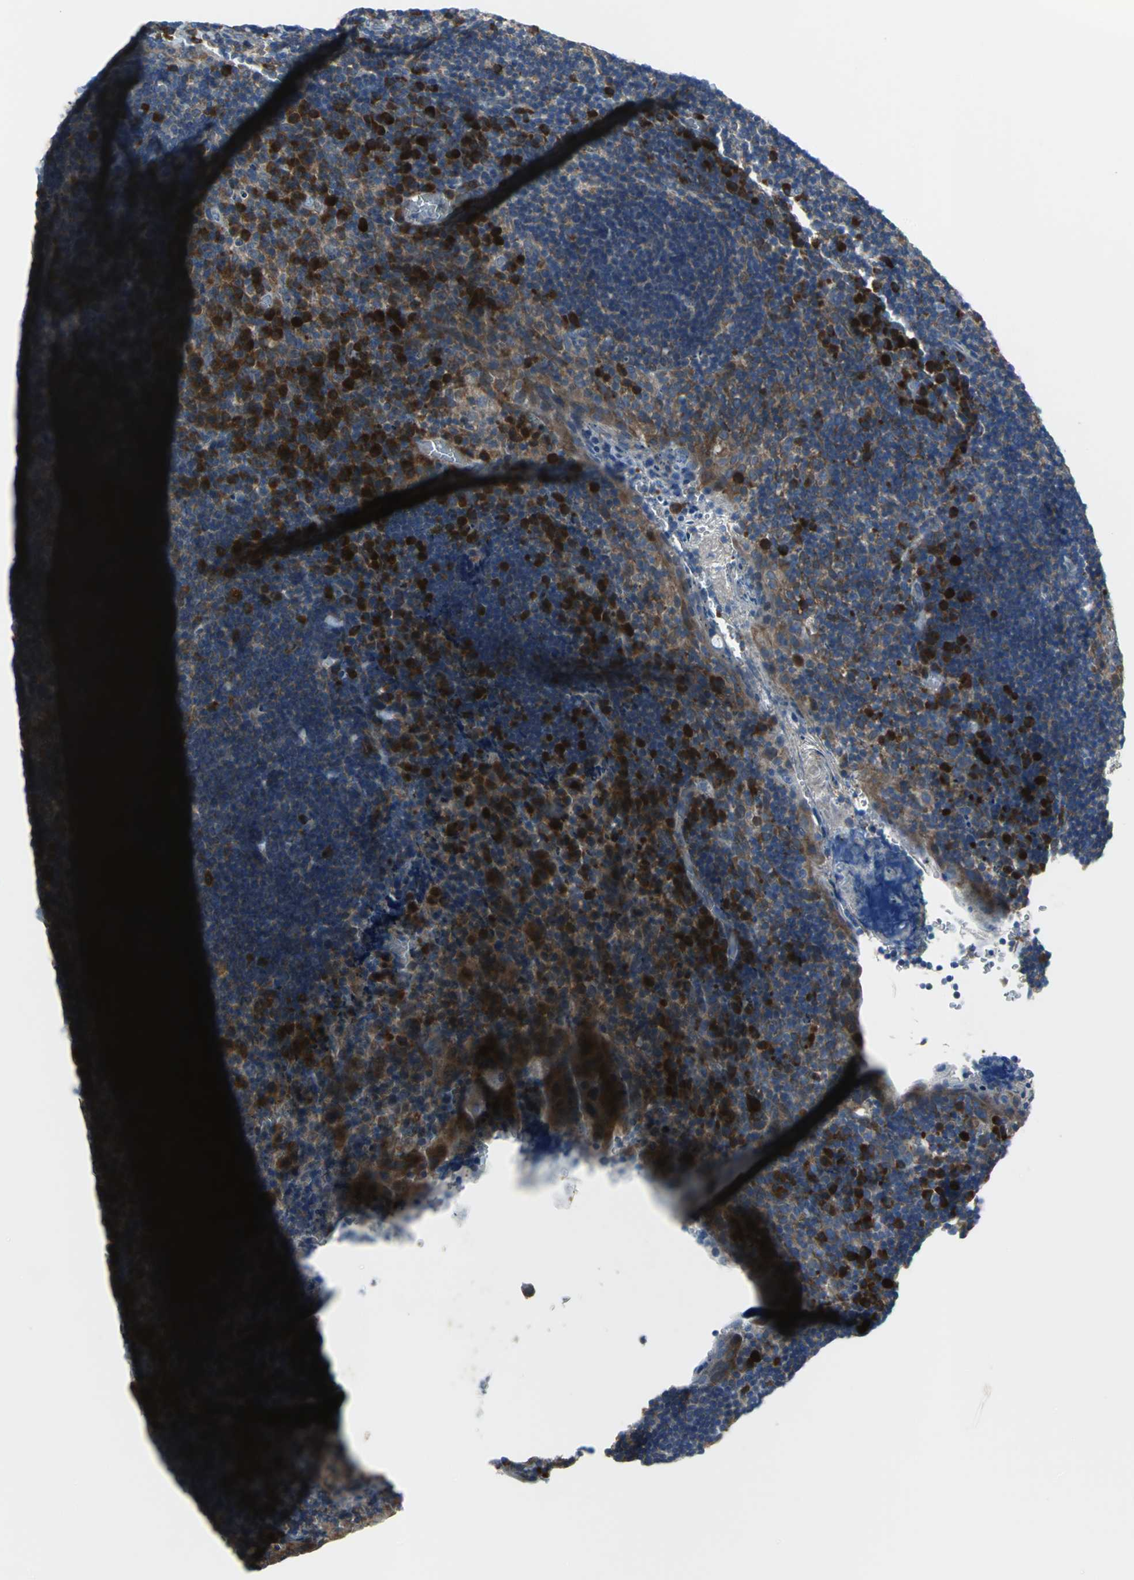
{"staining": {"intensity": "moderate", "quantity": "25%-75%", "location": "cytoplasmic/membranous"}, "tissue": "tonsil", "cell_type": "Non-germinal center cells", "image_type": "normal", "snomed": [{"axis": "morphology", "description": "Normal tissue, NOS"}, {"axis": "topography", "description": "Tonsil"}], "caption": "High-magnification brightfield microscopy of normal tonsil stained with DAB (brown) and counterstained with hematoxylin (blue). non-germinal center cells exhibit moderate cytoplasmic/membranous staining is seen in approximately25%-75% of cells. The staining was performed using DAB, with brown indicating positive protein expression. Nuclei are stained blue with hematoxylin.", "gene": "EIF5A", "patient": {"sex": "male", "age": 20}}